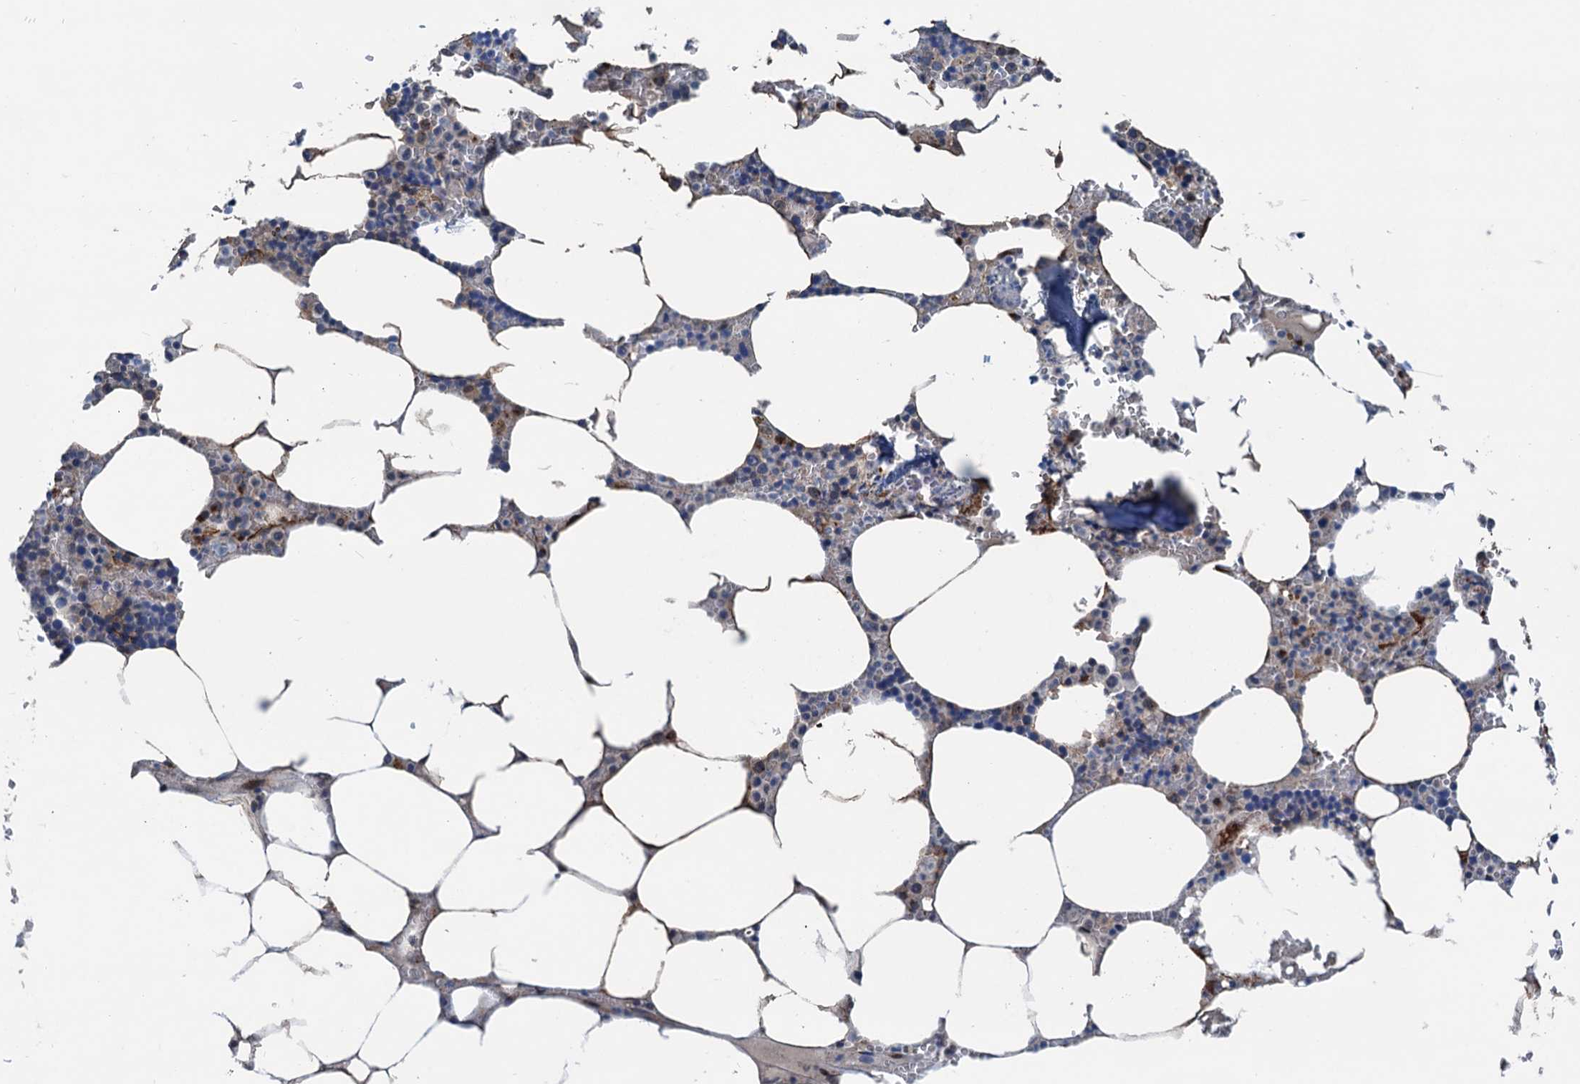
{"staining": {"intensity": "moderate", "quantity": "<25%", "location": "nuclear"}, "tissue": "bone marrow", "cell_type": "Hematopoietic cells", "image_type": "normal", "snomed": [{"axis": "morphology", "description": "Normal tissue, NOS"}, {"axis": "topography", "description": "Bone marrow"}], "caption": "Immunohistochemical staining of normal bone marrow demonstrates low levels of moderate nuclear staining in approximately <25% of hematopoietic cells.", "gene": "DYNC2I2", "patient": {"sex": "male", "age": 70}}